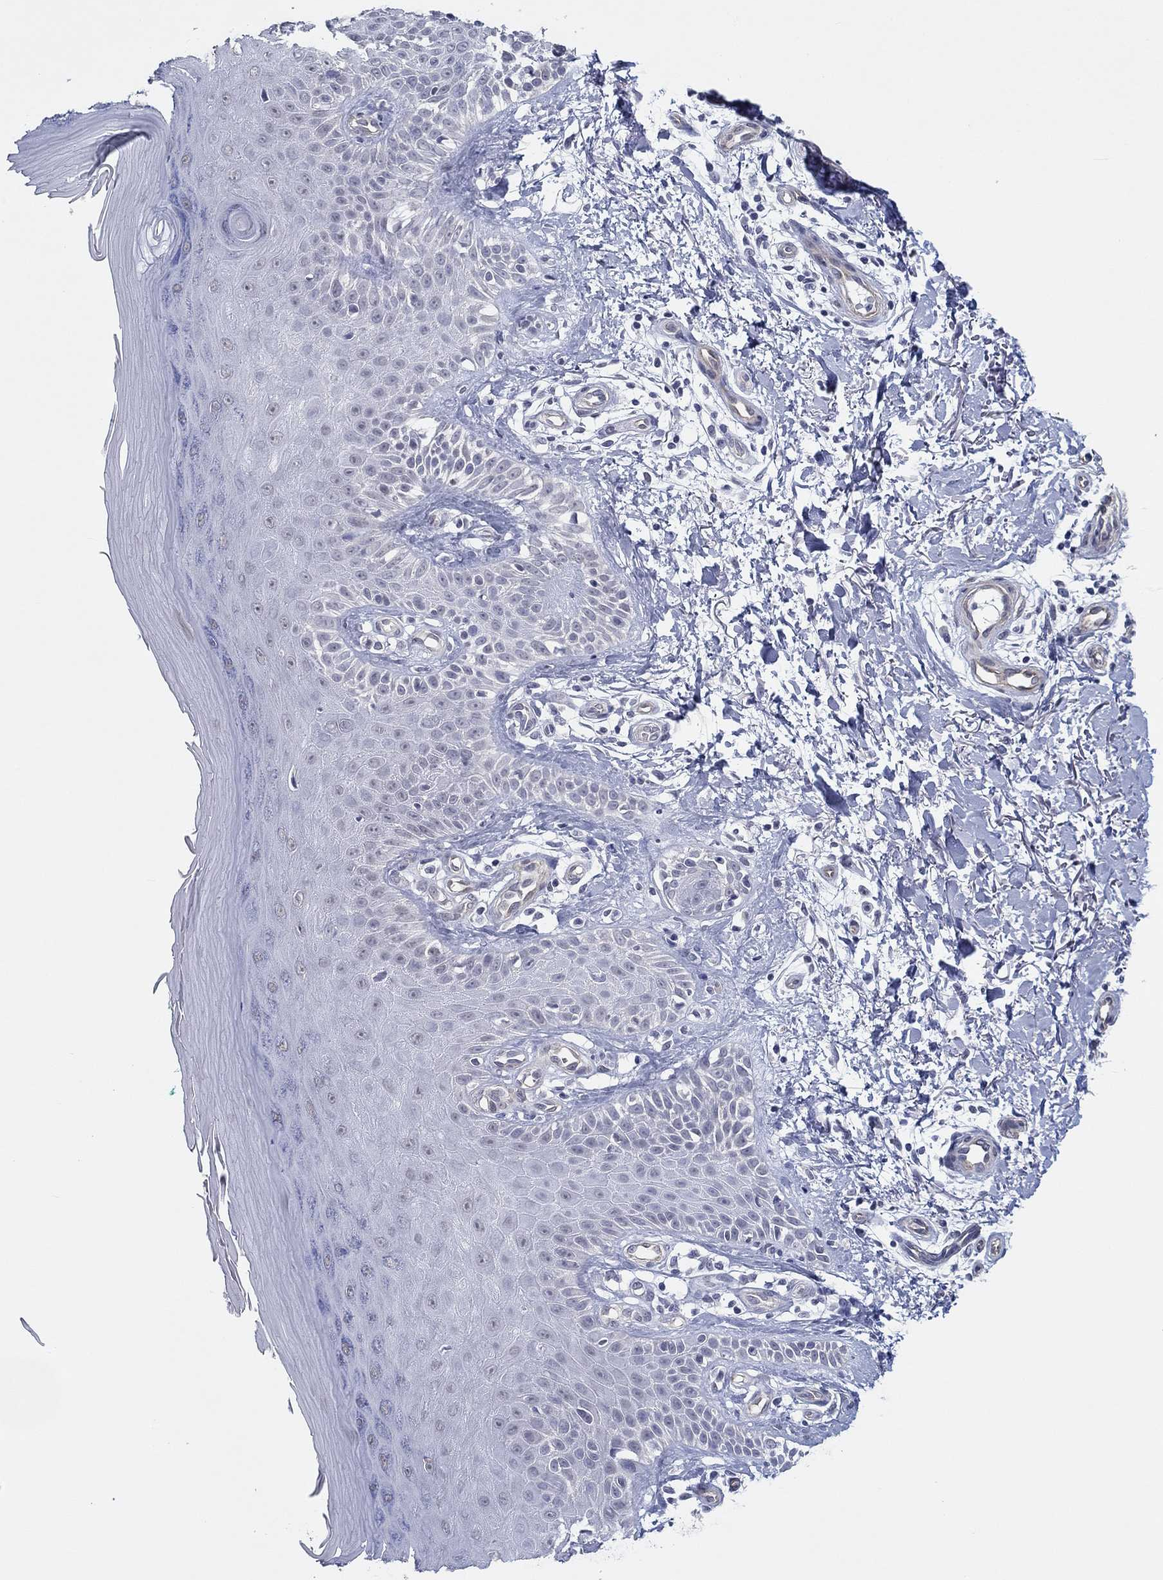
{"staining": {"intensity": "negative", "quantity": "none", "location": "none"}, "tissue": "skin", "cell_type": "Fibroblasts", "image_type": "normal", "snomed": [{"axis": "morphology", "description": "Normal tissue, NOS"}, {"axis": "morphology", "description": "Inflammation, NOS"}, {"axis": "morphology", "description": "Fibrosis, NOS"}, {"axis": "topography", "description": "Skin"}], "caption": "Protein analysis of normal skin shows no significant positivity in fibroblasts.", "gene": "CRYGD", "patient": {"sex": "male", "age": 71}}